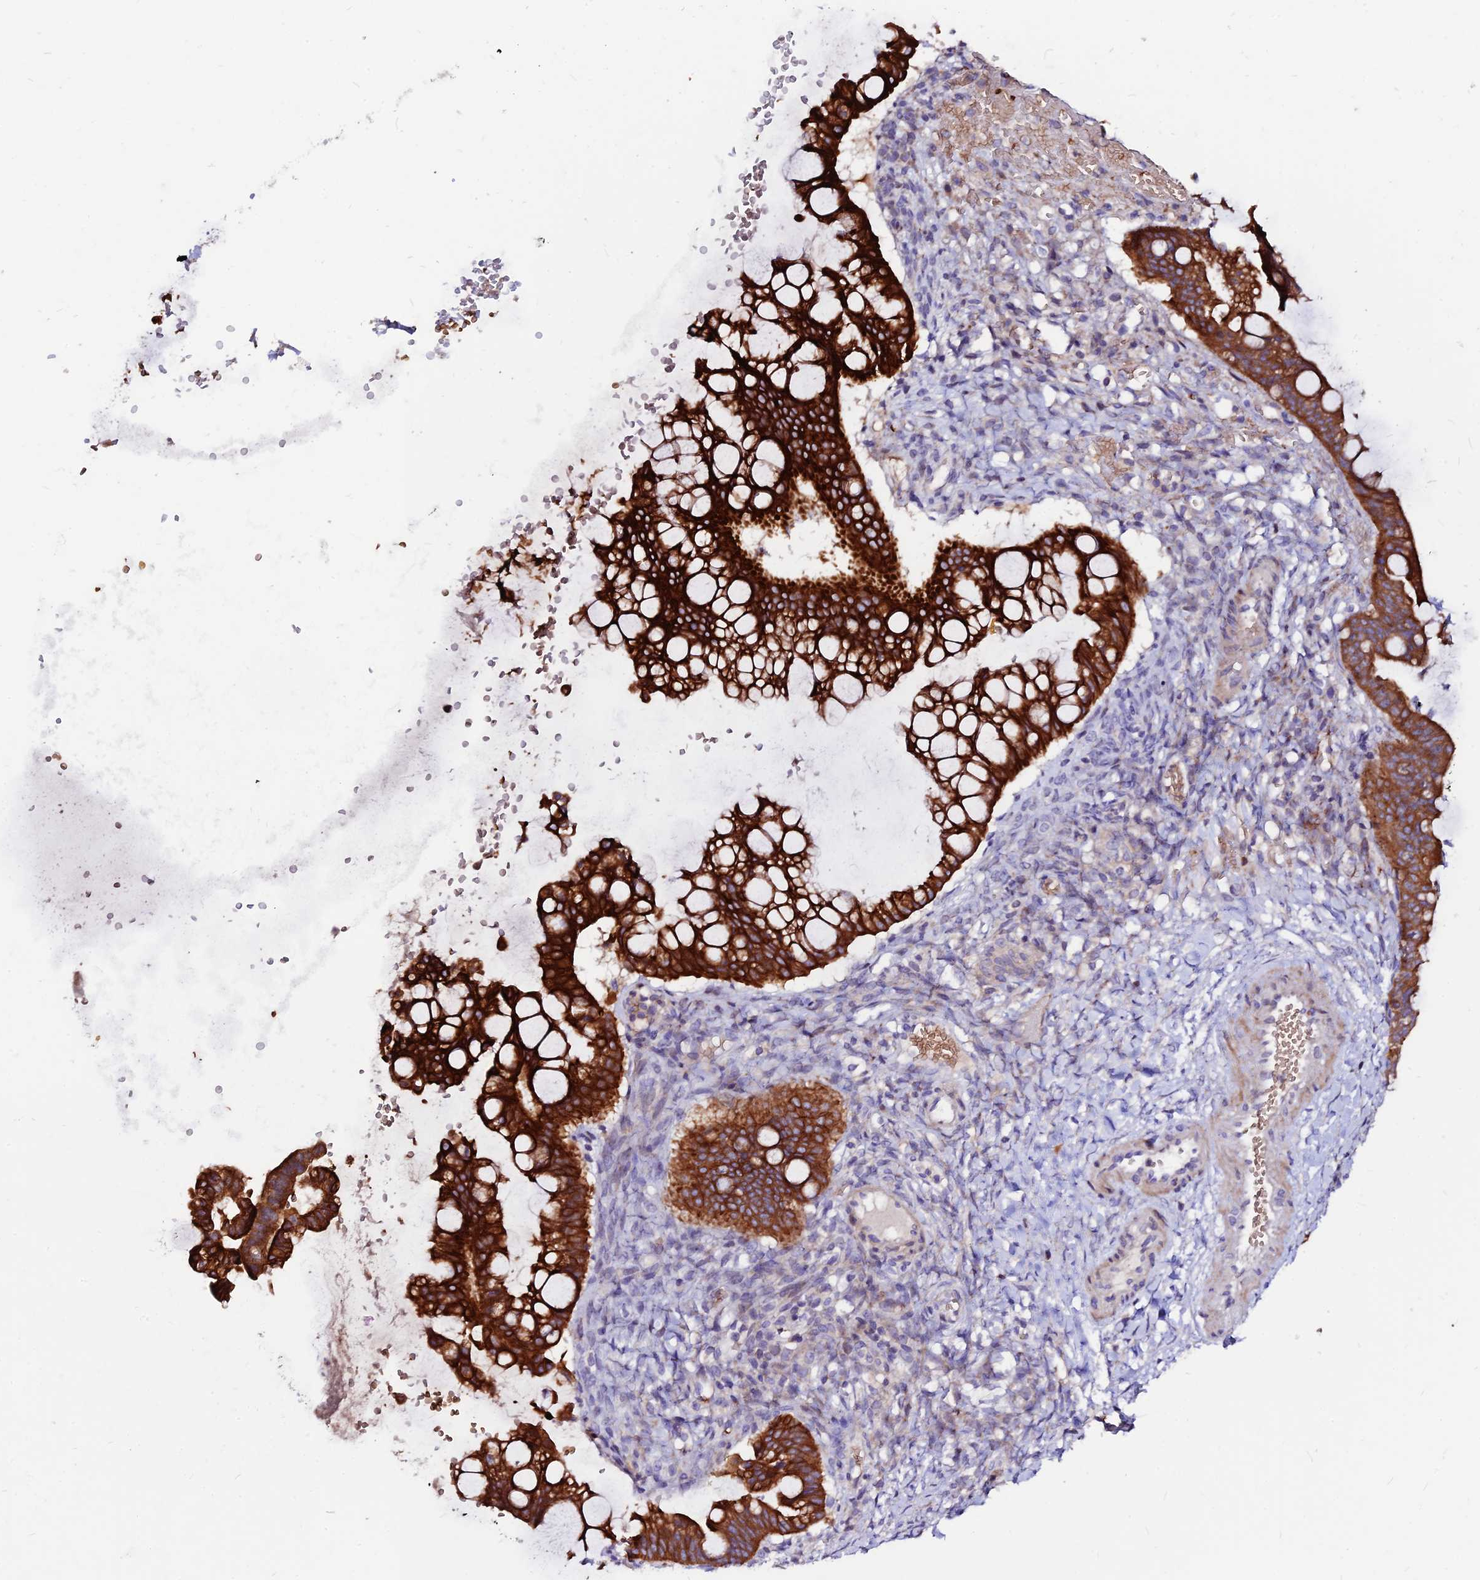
{"staining": {"intensity": "strong", "quantity": ">75%", "location": "cytoplasmic/membranous"}, "tissue": "ovarian cancer", "cell_type": "Tumor cells", "image_type": "cancer", "snomed": [{"axis": "morphology", "description": "Cystadenocarcinoma, mucinous, NOS"}, {"axis": "topography", "description": "Ovary"}], "caption": "The image shows immunohistochemical staining of mucinous cystadenocarcinoma (ovarian). There is strong cytoplasmic/membranous staining is present in about >75% of tumor cells.", "gene": "DENND2D", "patient": {"sex": "female", "age": 73}}